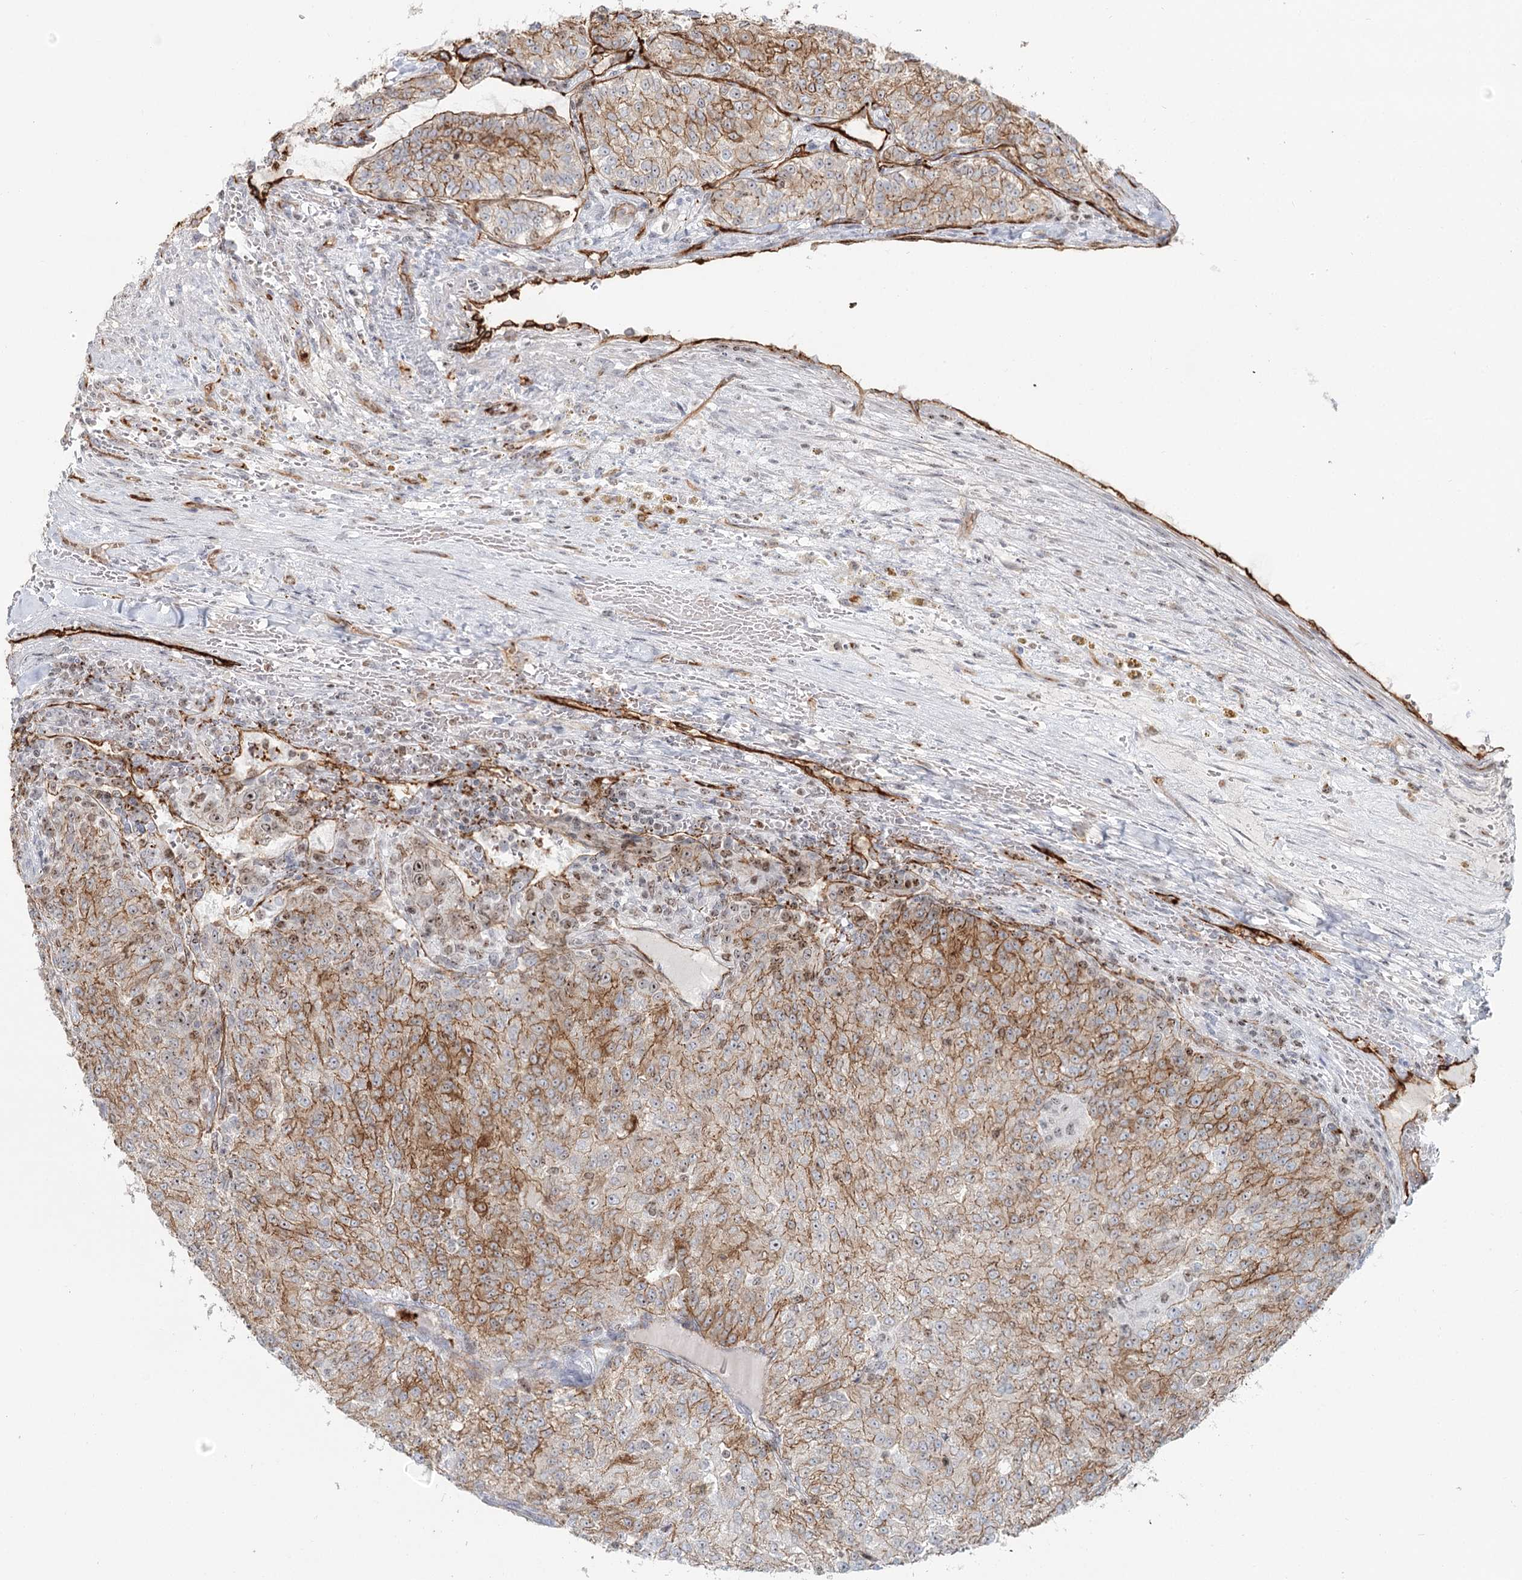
{"staining": {"intensity": "moderate", "quantity": ">75%", "location": "cytoplasmic/membranous"}, "tissue": "renal cancer", "cell_type": "Tumor cells", "image_type": "cancer", "snomed": [{"axis": "morphology", "description": "Adenocarcinoma, NOS"}, {"axis": "topography", "description": "Kidney"}], "caption": "Human renal cancer (adenocarcinoma) stained for a protein (brown) displays moderate cytoplasmic/membranous positive positivity in approximately >75% of tumor cells.", "gene": "ZFYVE28", "patient": {"sex": "female", "age": 63}}